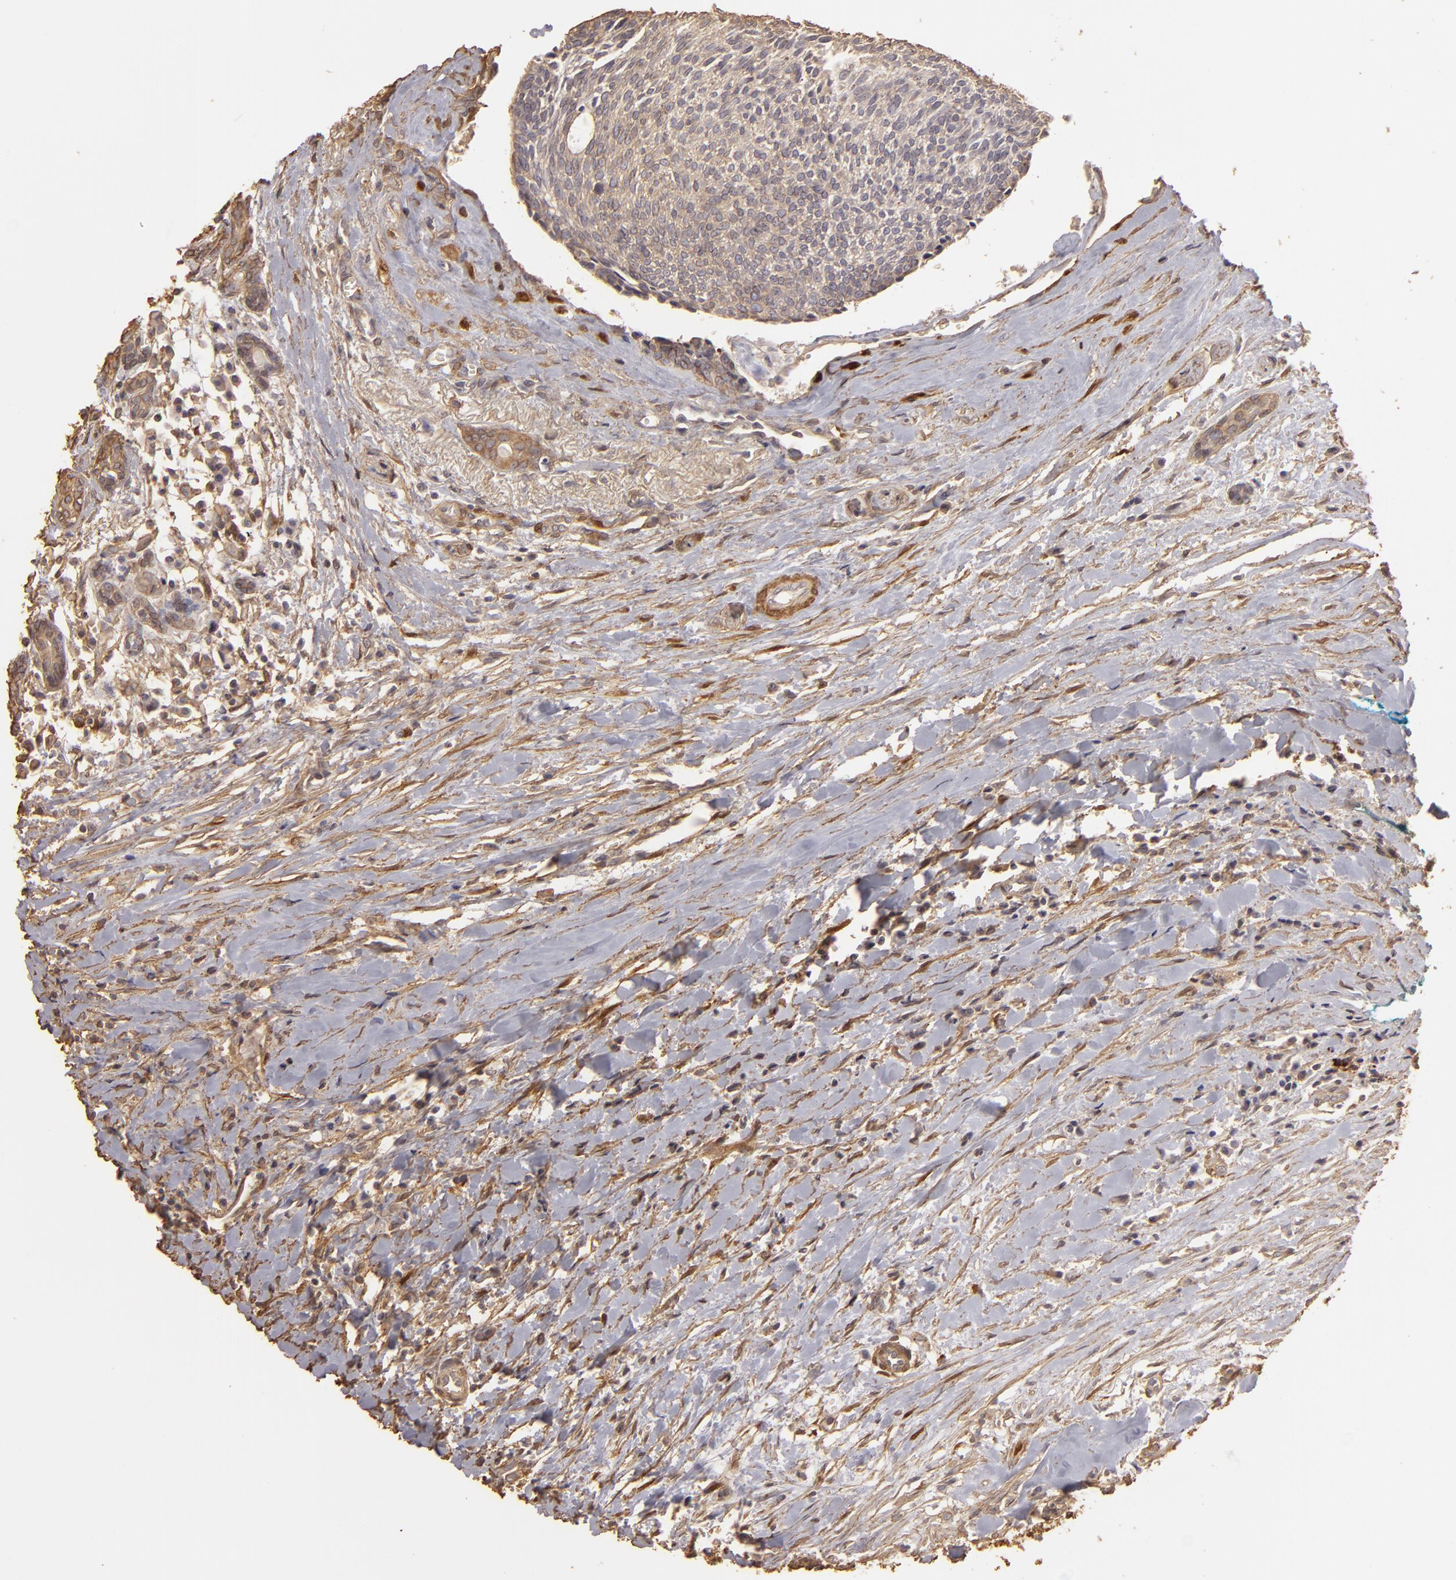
{"staining": {"intensity": "weak", "quantity": "25%-75%", "location": "cytoplasmic/membranous"}, "tissue": "head and neck cancer", "cell_type": "Tumor cells", "image_type": "cancer", "snomed": [{"axis": "morphology", "description": "Squamous cell carcinoma, NOS"}, {"axis": "topography", "description": "Salivary gland"}, {"axis": "topography", "description": "Head-Neck"}], "caption": "DAB immunohistochemical staining of head and neck squamous cell carcinoma displays weak cytoplasmic/membranous protein positivity in about 25%-75% of tumor cells.", "gene": "HSPB6", "patient": {"sex": "male", "age": 70}}